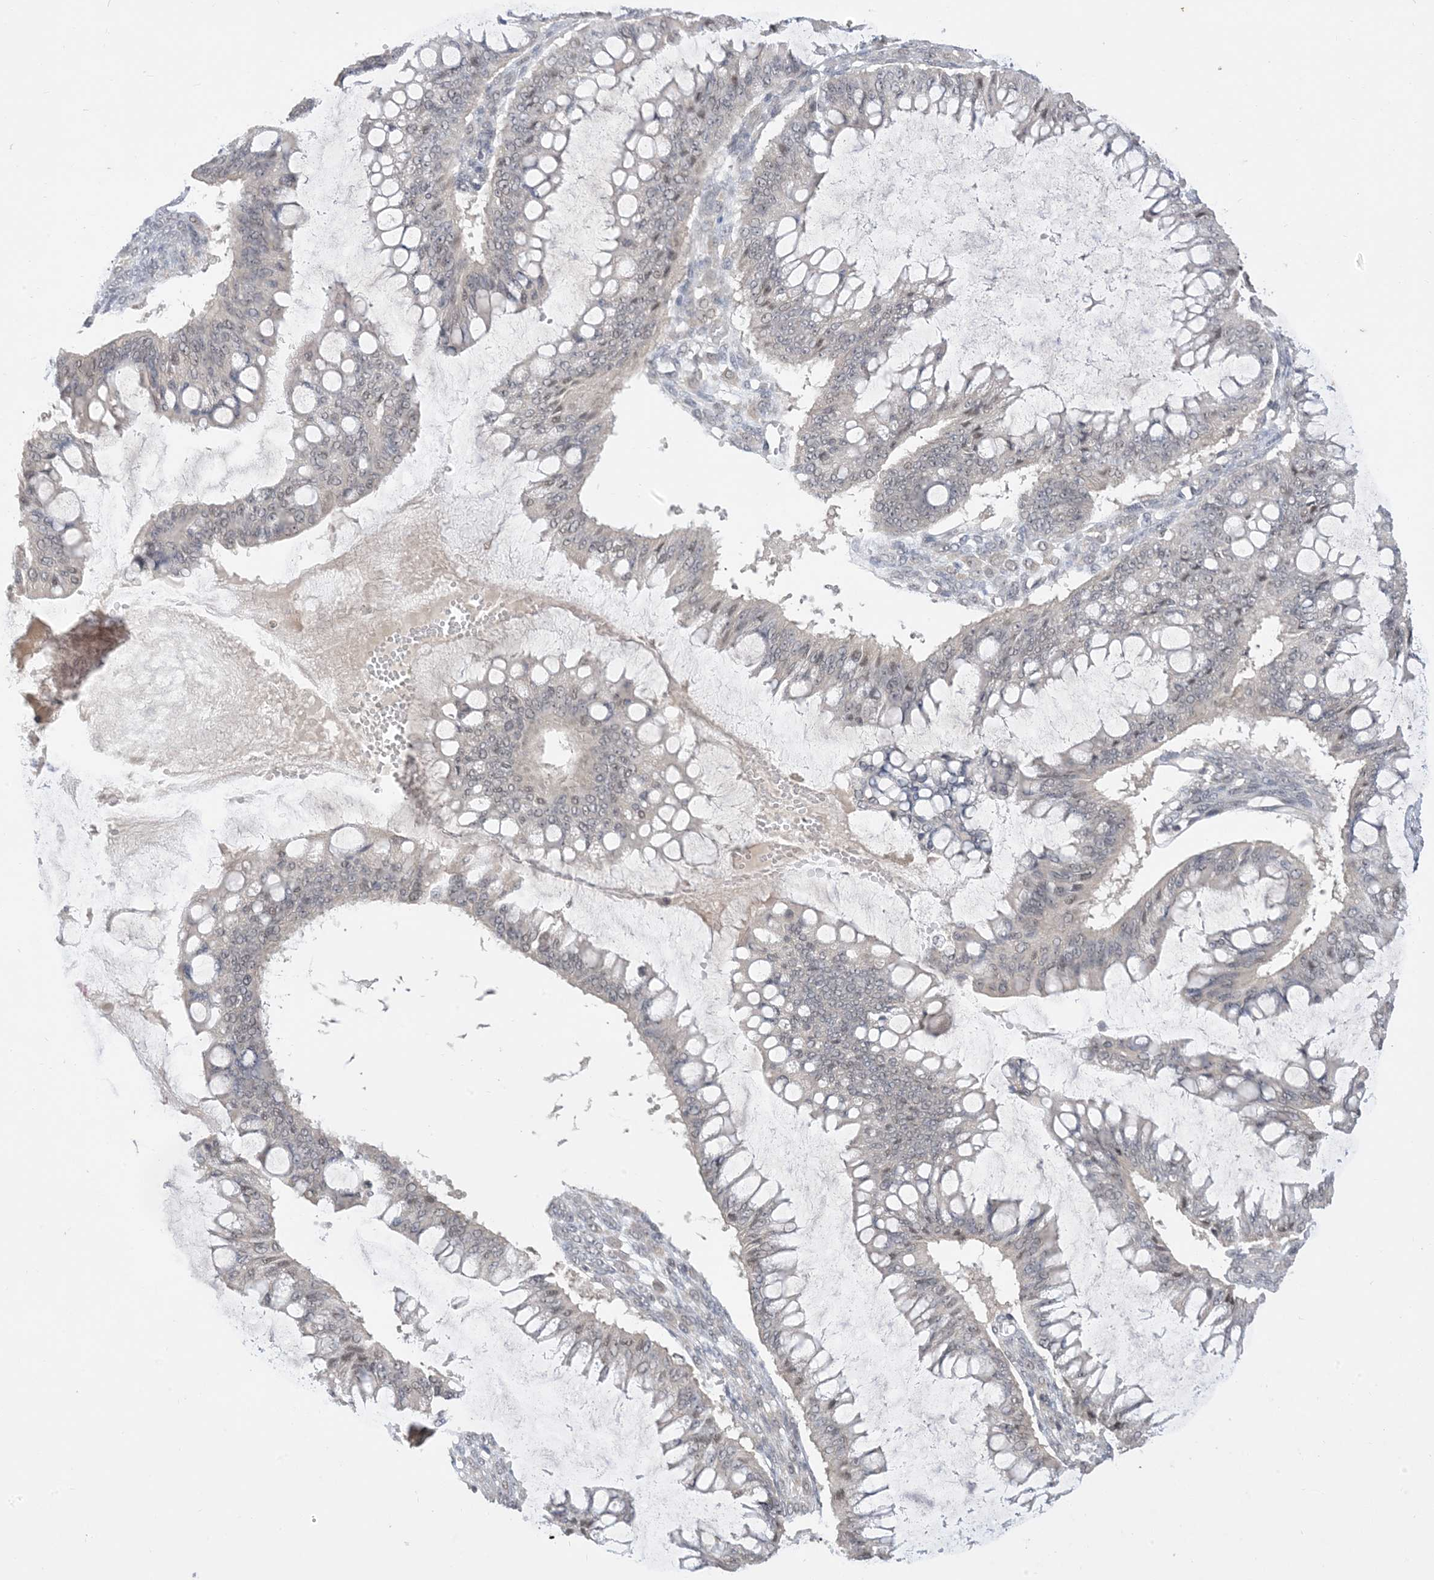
{"staining": {"intensity": "negative", "quantity": "none", "location": "none"}, "tissue": "ovarian cancer", "cell_type": "Tumor cells", "image_type": "cancer", "snomed": [{"axis": "morphology", "description": "Cystadenocarcinoma, mucinous, NOS"}, {"axis": "topography", "description": "Ovary"}], "caption": "An immunohistochemistry micrograph of ovarian mucinous cystadenocarcinoma is shown. There is no staining in tumor cells of ovarian mucinous cystadenocarcinoma.", "gene": "RANBP9", "patient": {"sex": "female", "age": 73}}